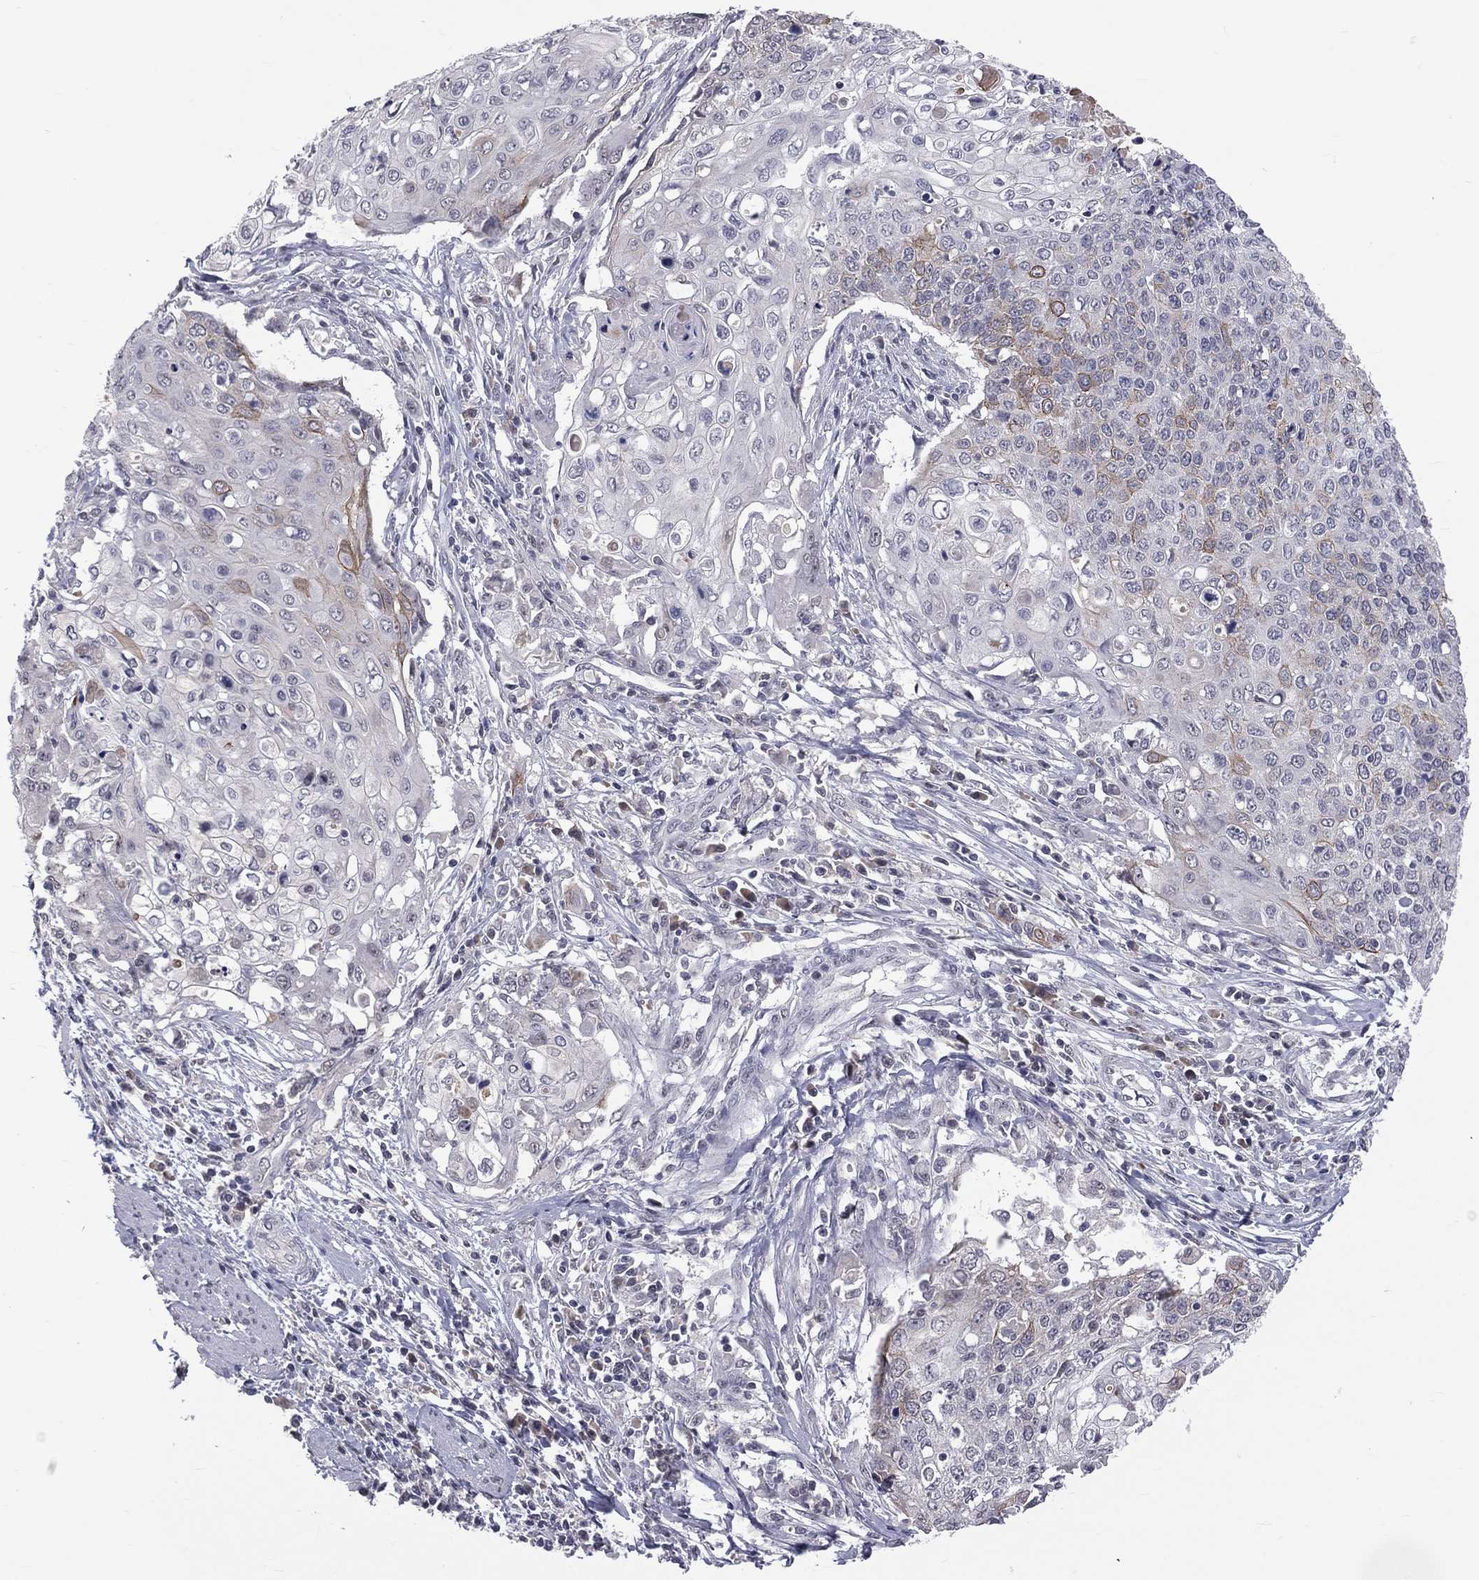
{"staining": {"intensity": "moderate", "quantity": "<25%", "location": "cytoplasmic/membranous"}, "tissue": "cervical cancer", "cell_type": "Tumor cells", "image_type": "cancer", "snomed": [{"axis": "morphology", "description": "Squamous cell carcinoma, NOS"}, {"axis": "topography", "description": "Cervix"}], "caption": "Moderate cytoplasmic/membranous staining is seen in approximately <25% of tumor cells in cervical cancer. (brown staining indicates protein expression, while blue staining denotes nuclei).", "gene": "DSG4", "patient": {"sex": "female", "age": 39}}